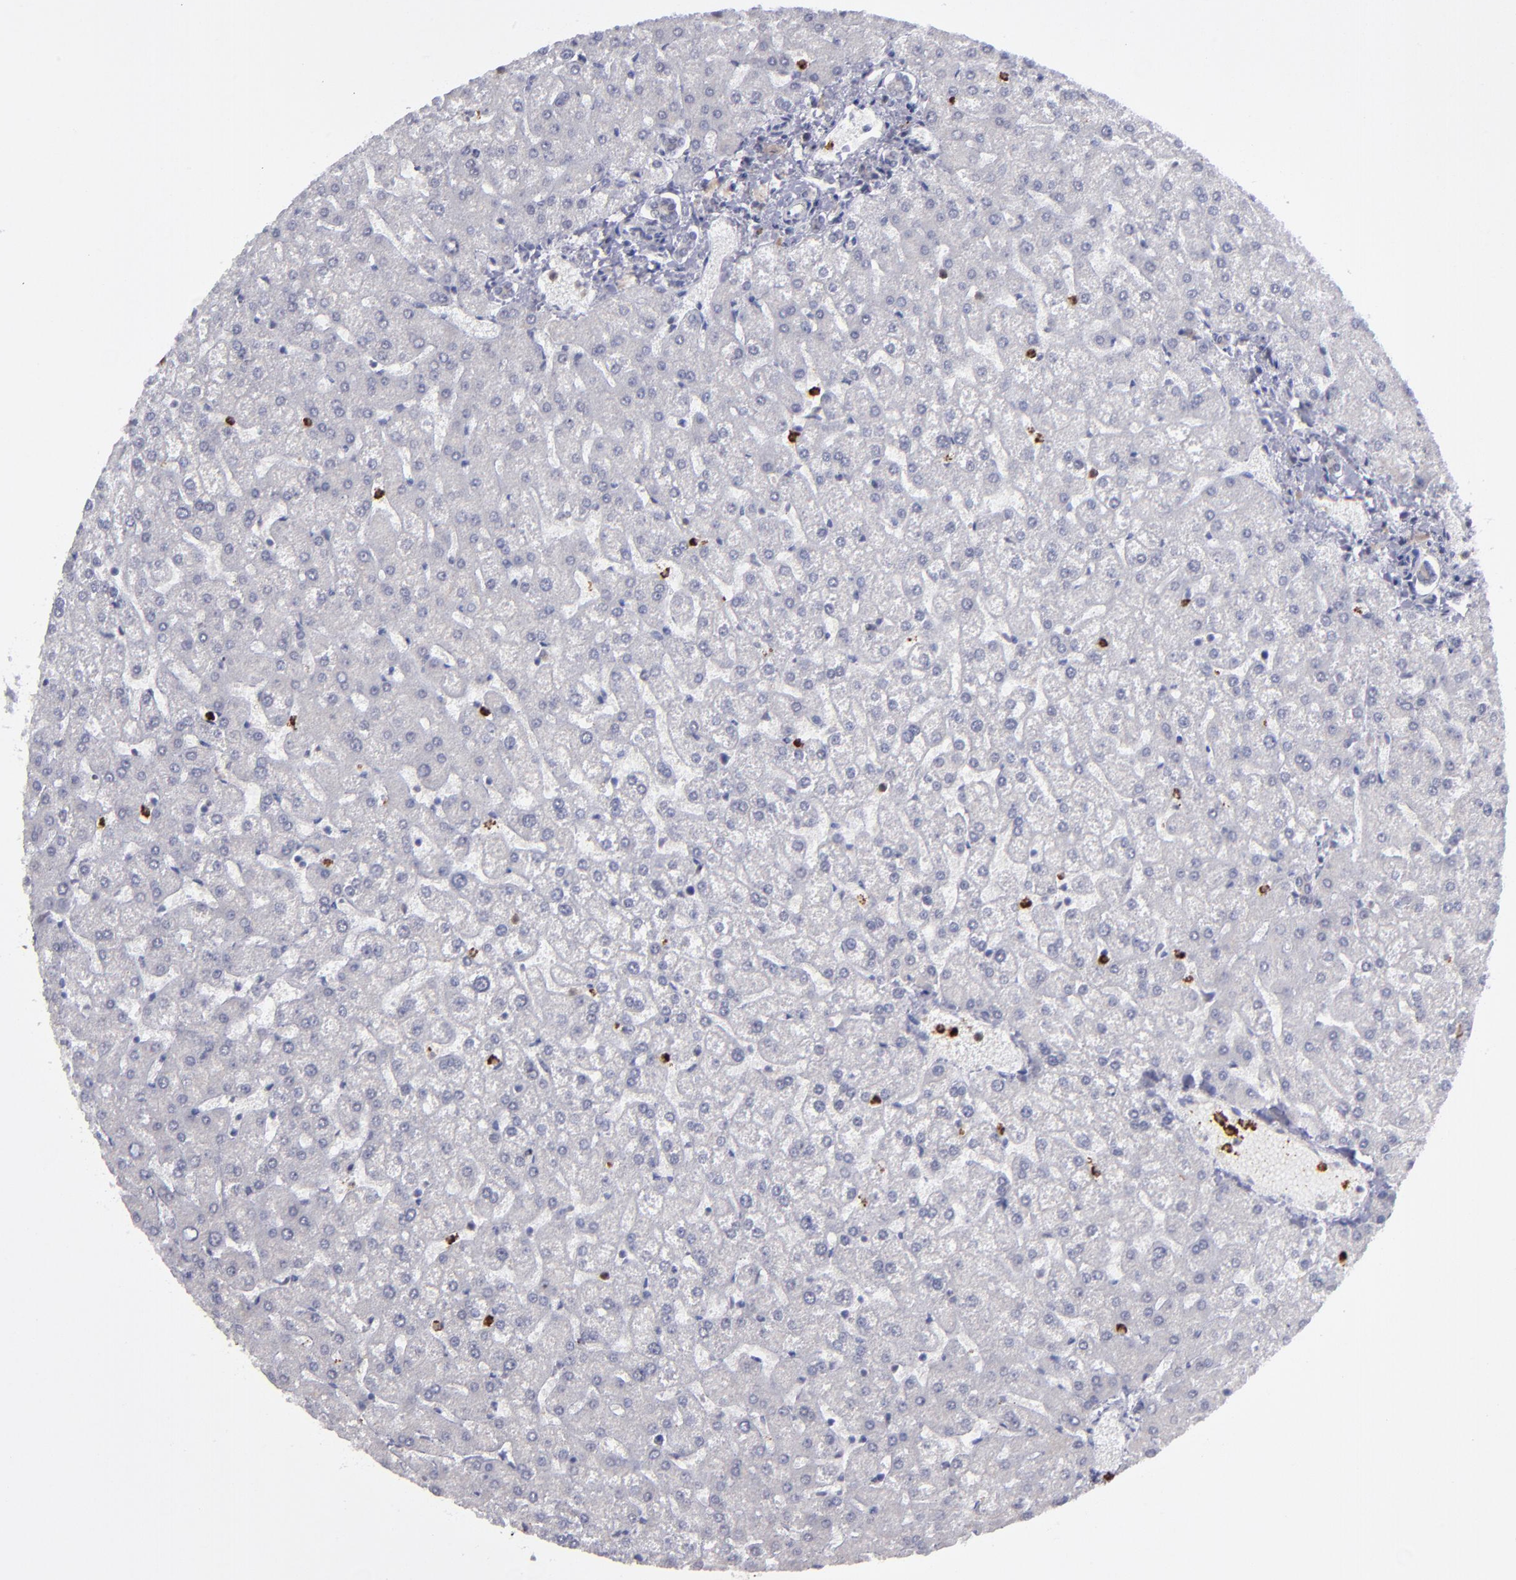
{"staining": {"intensity": "weak", "quantity": "<25%", "location": "cytoplasmic/membranous"}, "tissue": "liver", "cell_type": "Cholangiocytes", "image_type": "normal", "snomed": [{"axis": "morphology", "description": "Normal tissue, NOS"}, {"axis": "topography", "description": "Liver"}], "caption": "Immunohistochemical staining of normal human liver reveals no significant positivity in cholangiocytes.", "gene": "RREB1", "patient": {"sex": "female", "age": 32}}